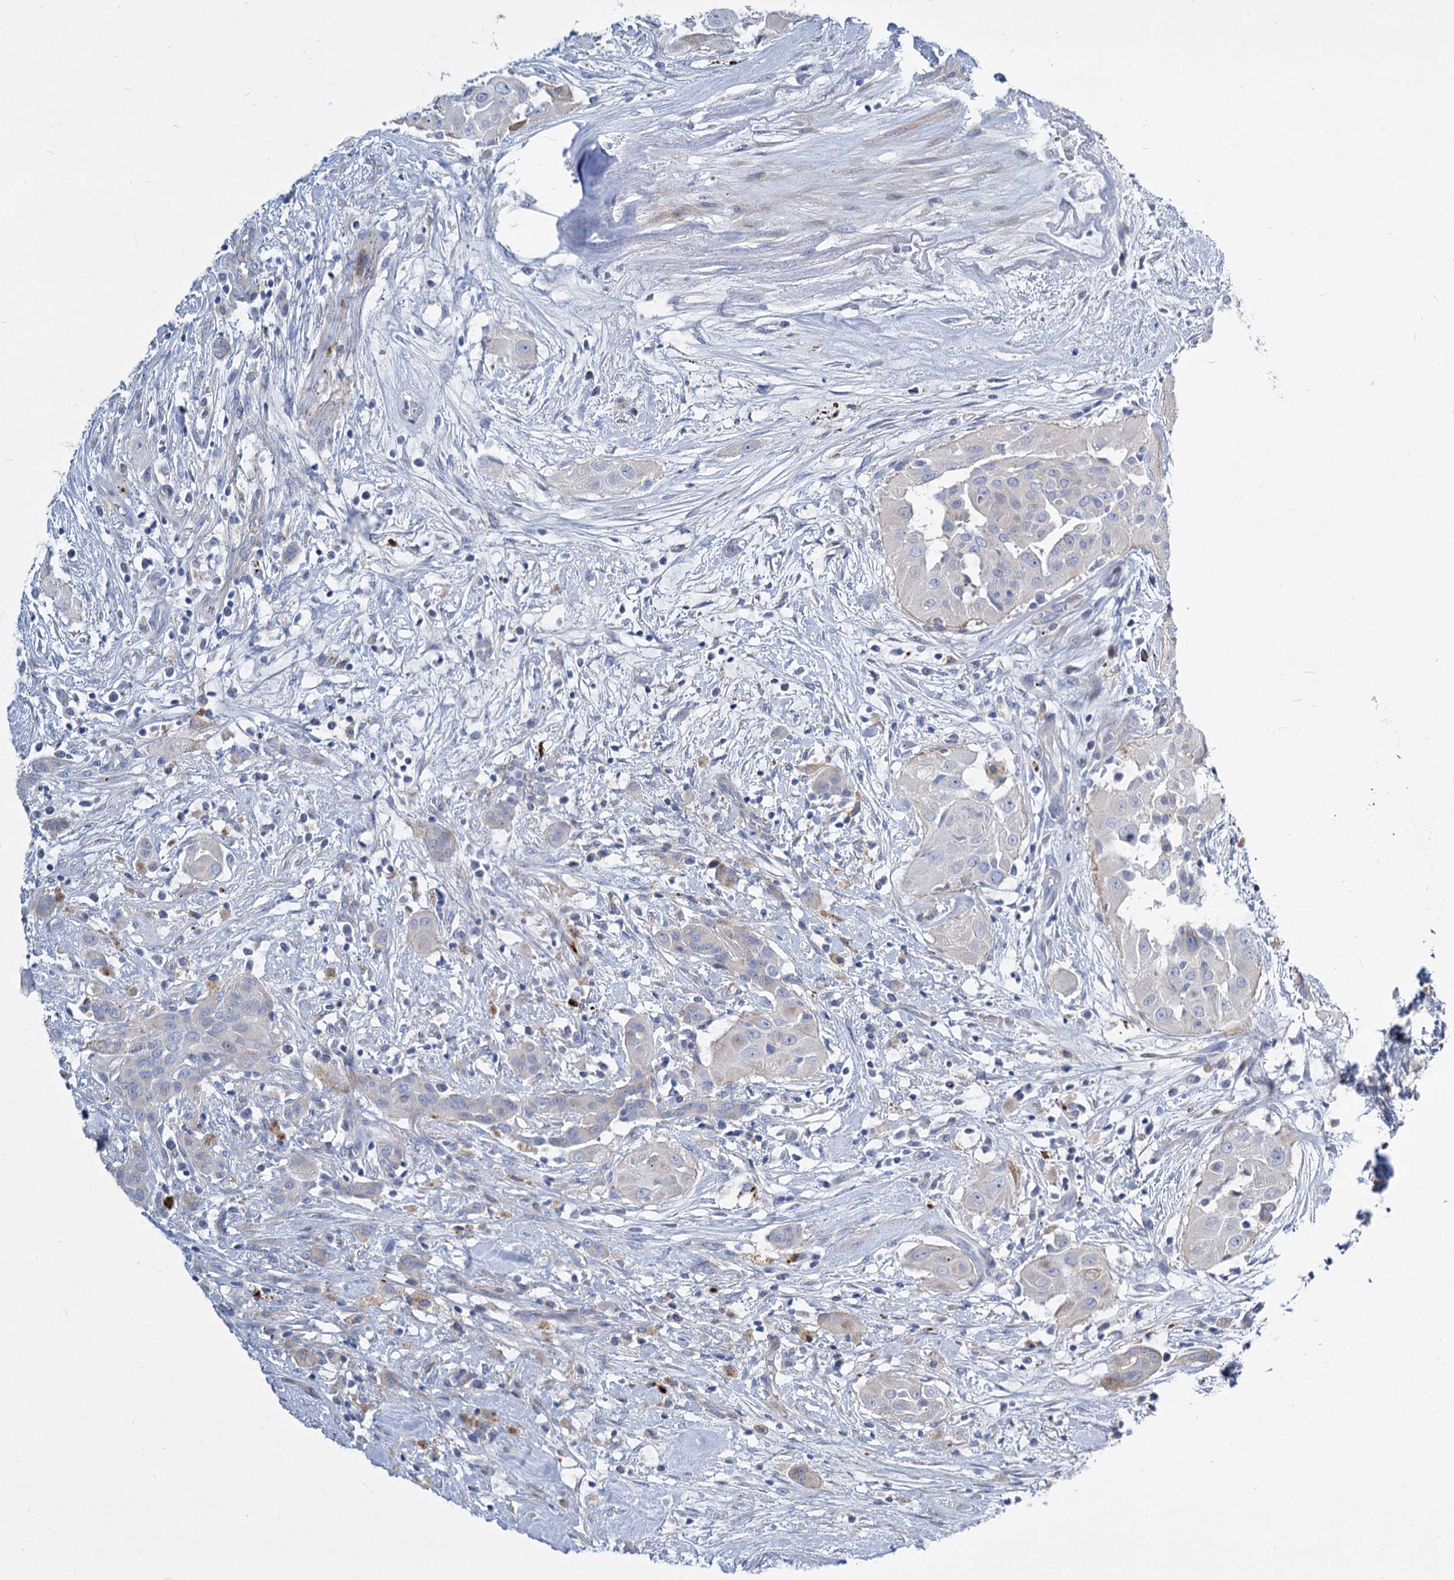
{"staining": {"intensity": "negative", "quantity": "none", "location": "none"}, "tissue": "thyroid cancer", "cell_type": "Tumor cells", "image_type": "cancer", "snomed": [{"axis": "morphology", "description": "Papillary adenocarcinoma, NOS"}, {"axis": "topography", "description": "Thyroid gland"}], "caption": "Micrograph shows no protein staining in tumor cells of thyroid papillary adenocarcinoma tissue. The staining was performed using DAB to visualize the protein expression in brown, while the nuclei were stained in blue with hematoxylin (Magnification: 20x).", "gene": "TRIM77", "patient": {"sex": "female", "age": 59}}